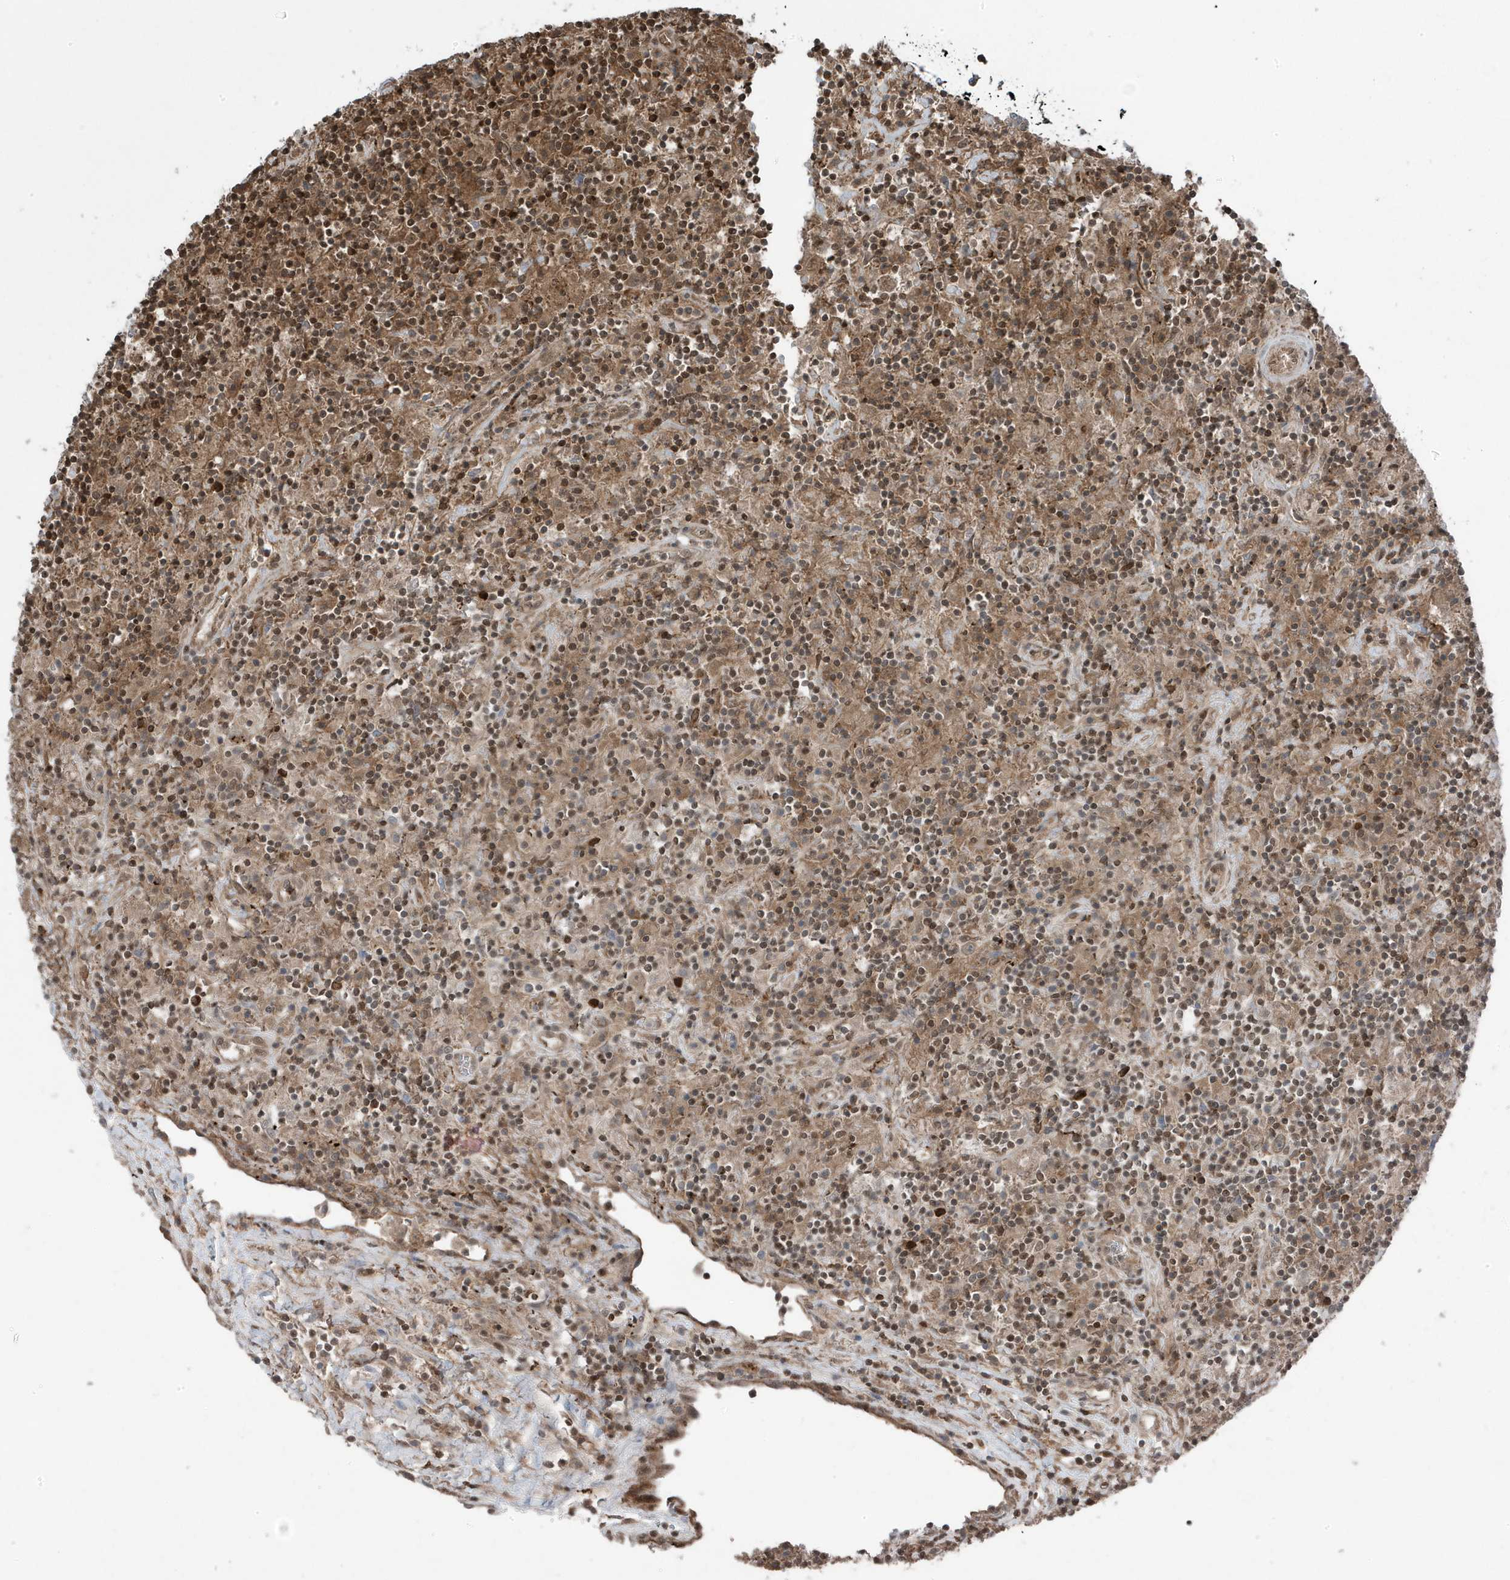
{"staining": {"intensity": "weak", "quantity": ">75%", "location": "cytoplasmic/membranous"}, "tissue": "lymphoma", "cell_type": "Tumor cells", "image_type": "cancer", "snomed": [{"axis": "morphology", "description": "Hodgkin's disease, NOS"}, {"axis": "topography", "description": "Lymph node"}], "caption": "Protein expression analysis of lymphoma exhibits weak cytoplasmic/membranous expression in approximately >75% of tumor cells. The staining was performed using DAB (3,3'-diaminobenzidine) to visualize the protein expression in brown, while the nuclei were stained in blue with hematoxylin (Magnification: 20x).", "gene": "MAPK1IP1L", "patient": {"sex": "male", "age": 70}}